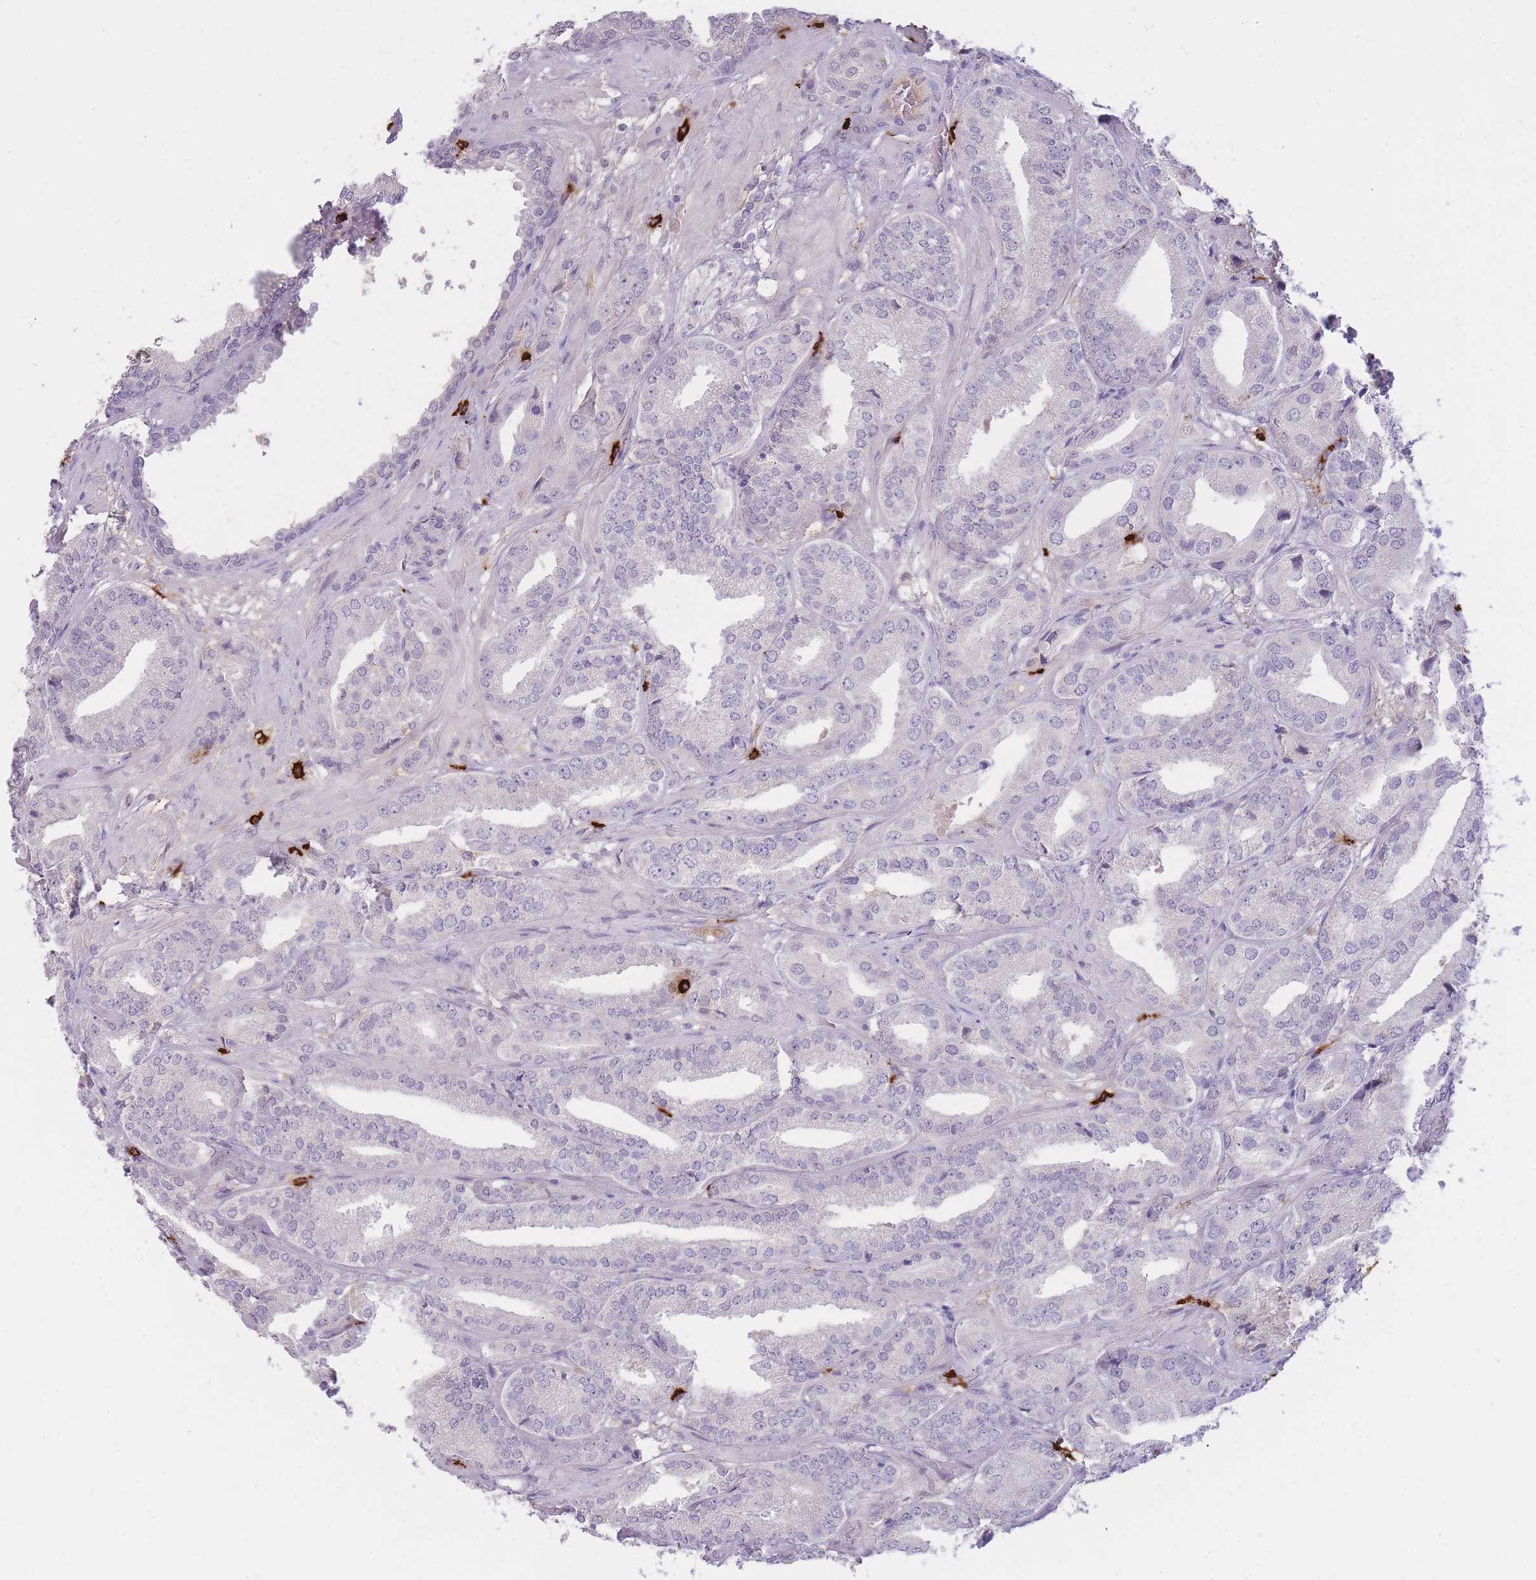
{"staining": {"intensity": "negative", "quantity": "none", "location": "none"}, "tissue": "prostate cancer", "cell_type": "Tumor cells", "image_type": "cancer", "snomed": [{"axis": "morphology", "description": "Adenocarcinoma, High grade"}, {"axis": "topography", "description": "Prostate"}], "caption": "IHC histopathology image of neoplastic tissue: human prostate cancer (high-grade adenocarcinoma) stained with DAB (3,3'-diaminobenzidine) reveals no significant protein staining in tumor cells. (DAB immunohistochemistry (IHC), high magnification).", "gene": "TPSD1", "patient": {"sex": "male", "age": 63}}